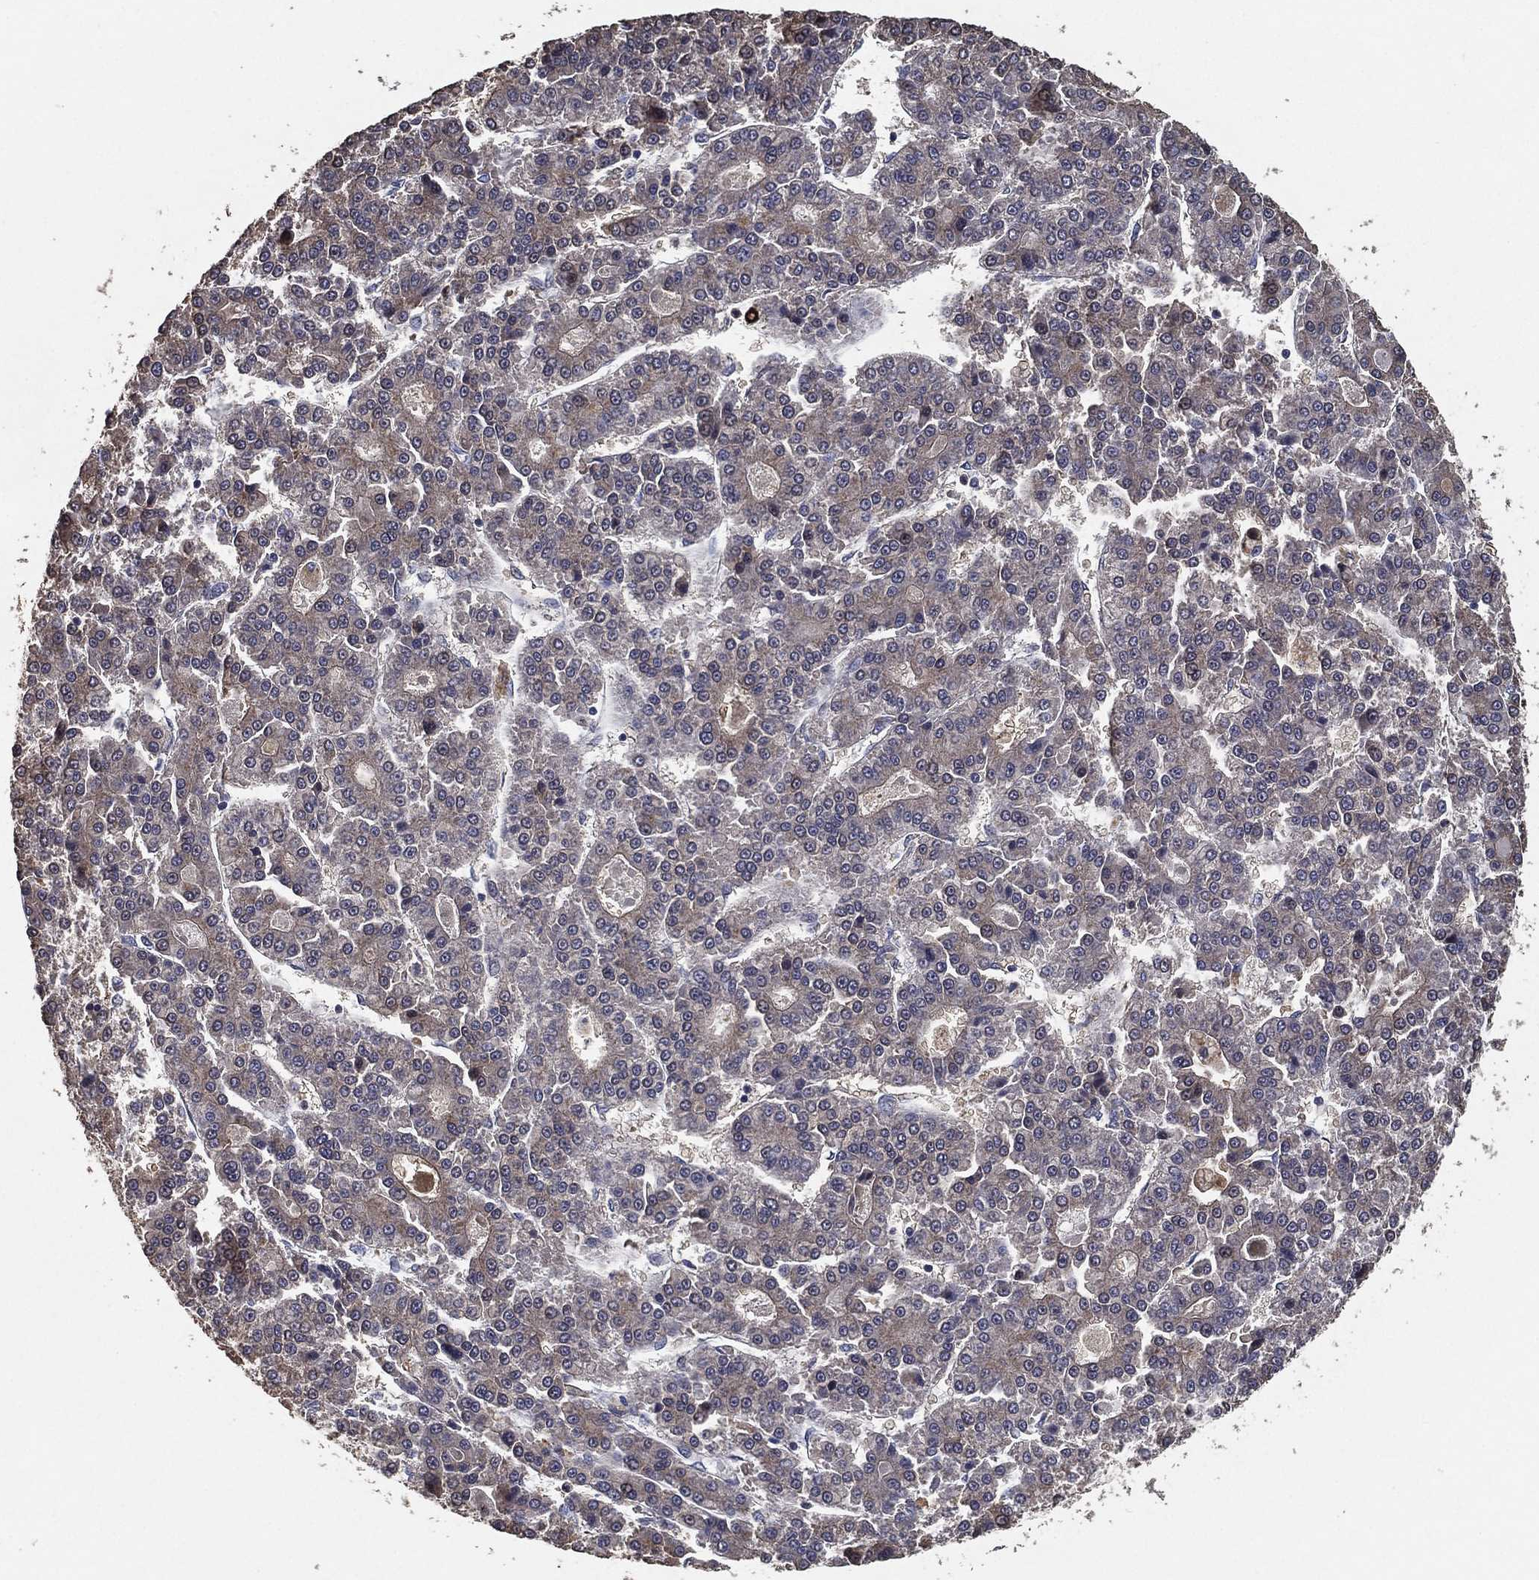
{"staining": {"intensity": "weak", "quantity": "<25%", "location": "cytoplasmic/membranous"}, "tissue": "liver cancer", "cell_type": "Tumor cells", "image_type": "cancer", "snomed": [{"axis": "morphology", "description": "Carcinoma, Hepatocellular, NOS"}, {"axis": "topography", "description": "Liver"}], "caption": "IHC photomicrograph of liver hepatocellular carcinoma stained for a protein (brown), which displays no staining in tumor cells. (DAB immunohistochemistry, high magnification).", "gene": "PCNT", "patient": {"sex": "male", "age": 70}}